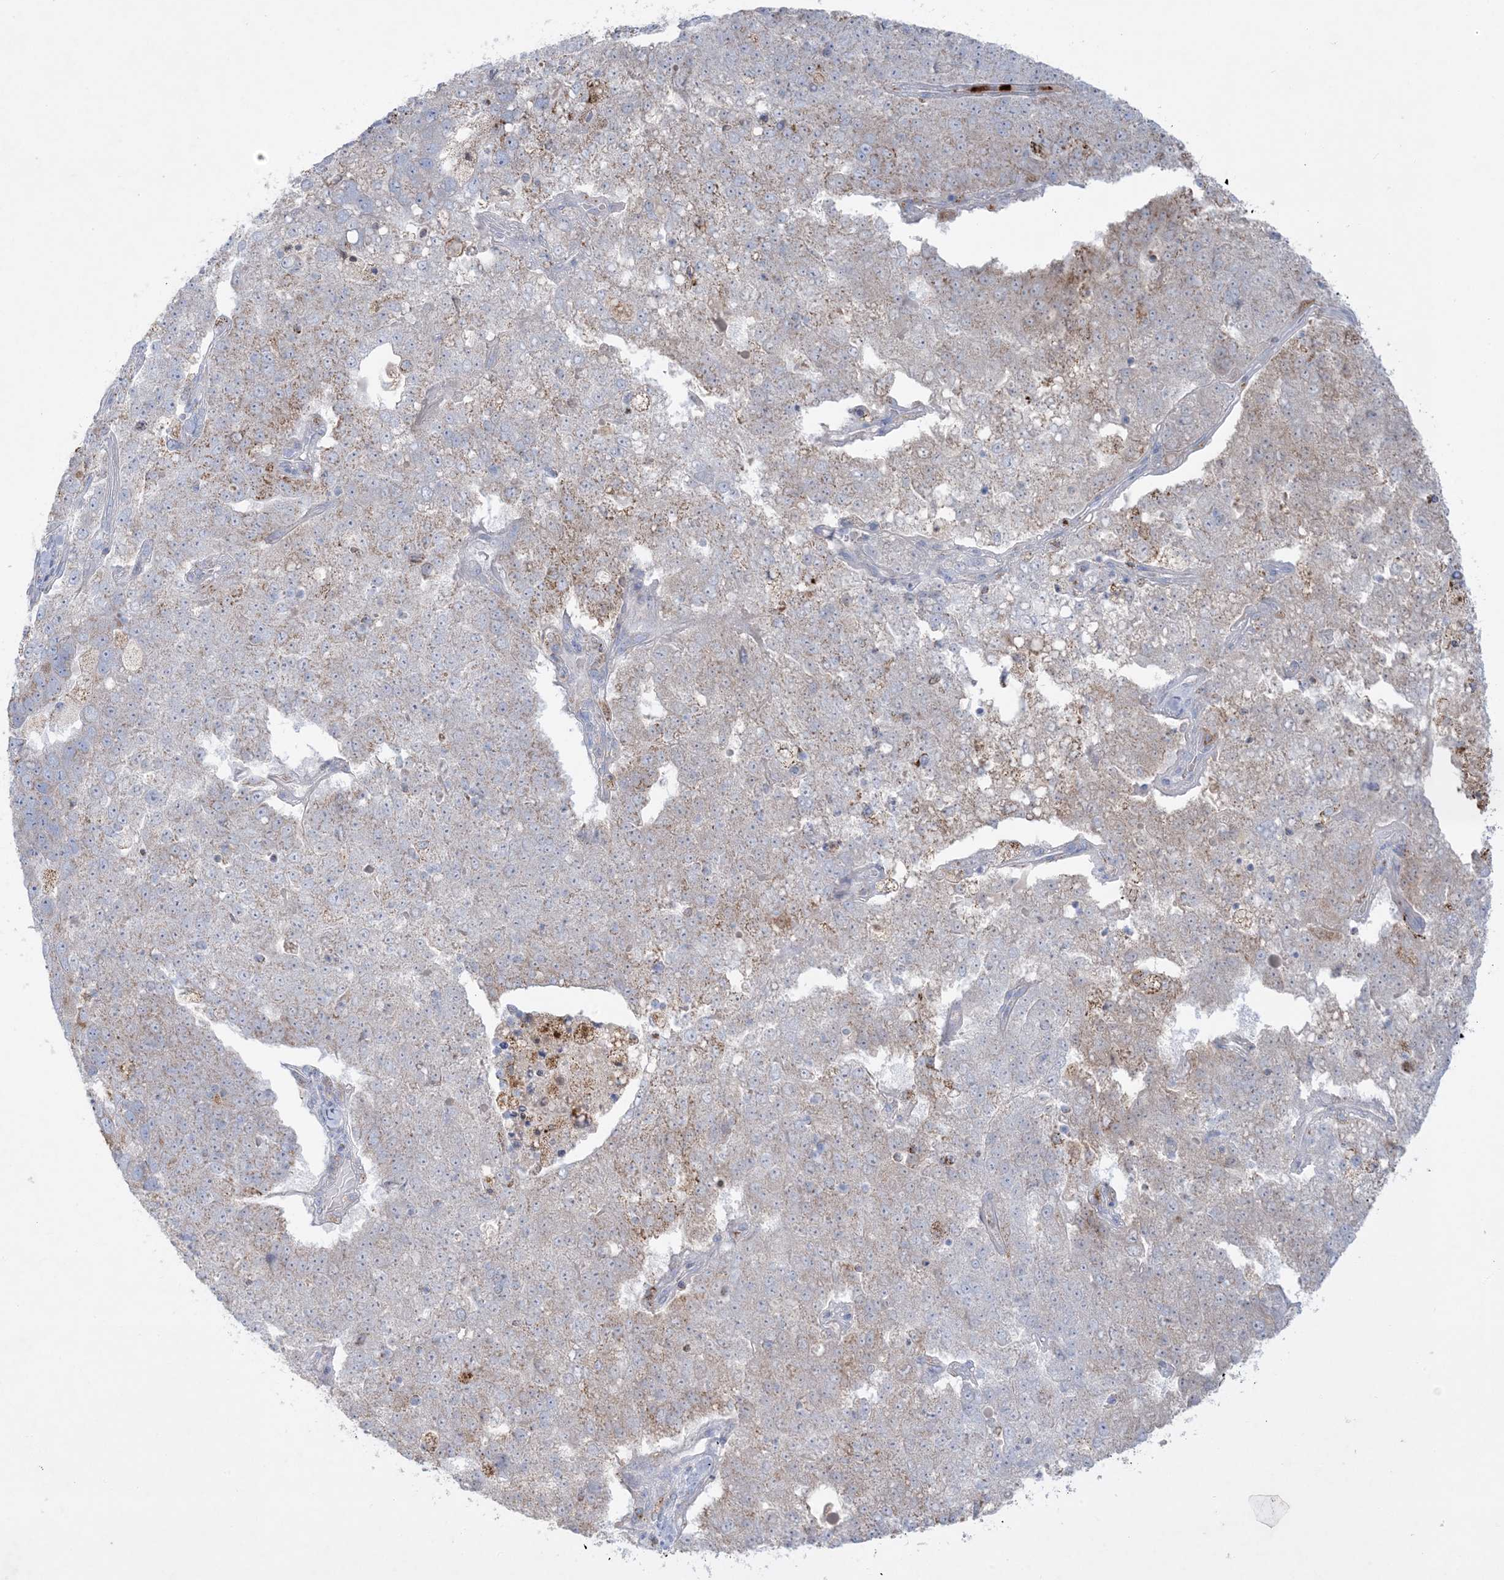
{"staining": {"intensity": "weak", "quantity": "25%-75%", "location": "cytoplasmic/membranous"}, "tissue": "pancreatic cancer", "cell_type": "Tumor cells", "image_type": "cancer", "snomed": [{"axis": "morphology", "description": "Adenocarcinoma, NOS"}, {"axis": "topography", "description": "Pancreas"}], "caption": "Brown immunohistochemical staining in human pancreatic cancer (adenocarcinoma) reveals weak cytoplasmic/membranous positivity in approximately 25%-75% of tumor cells.", "gene": "KCTD6", "patient": {"sex": "female", "age": 61}}